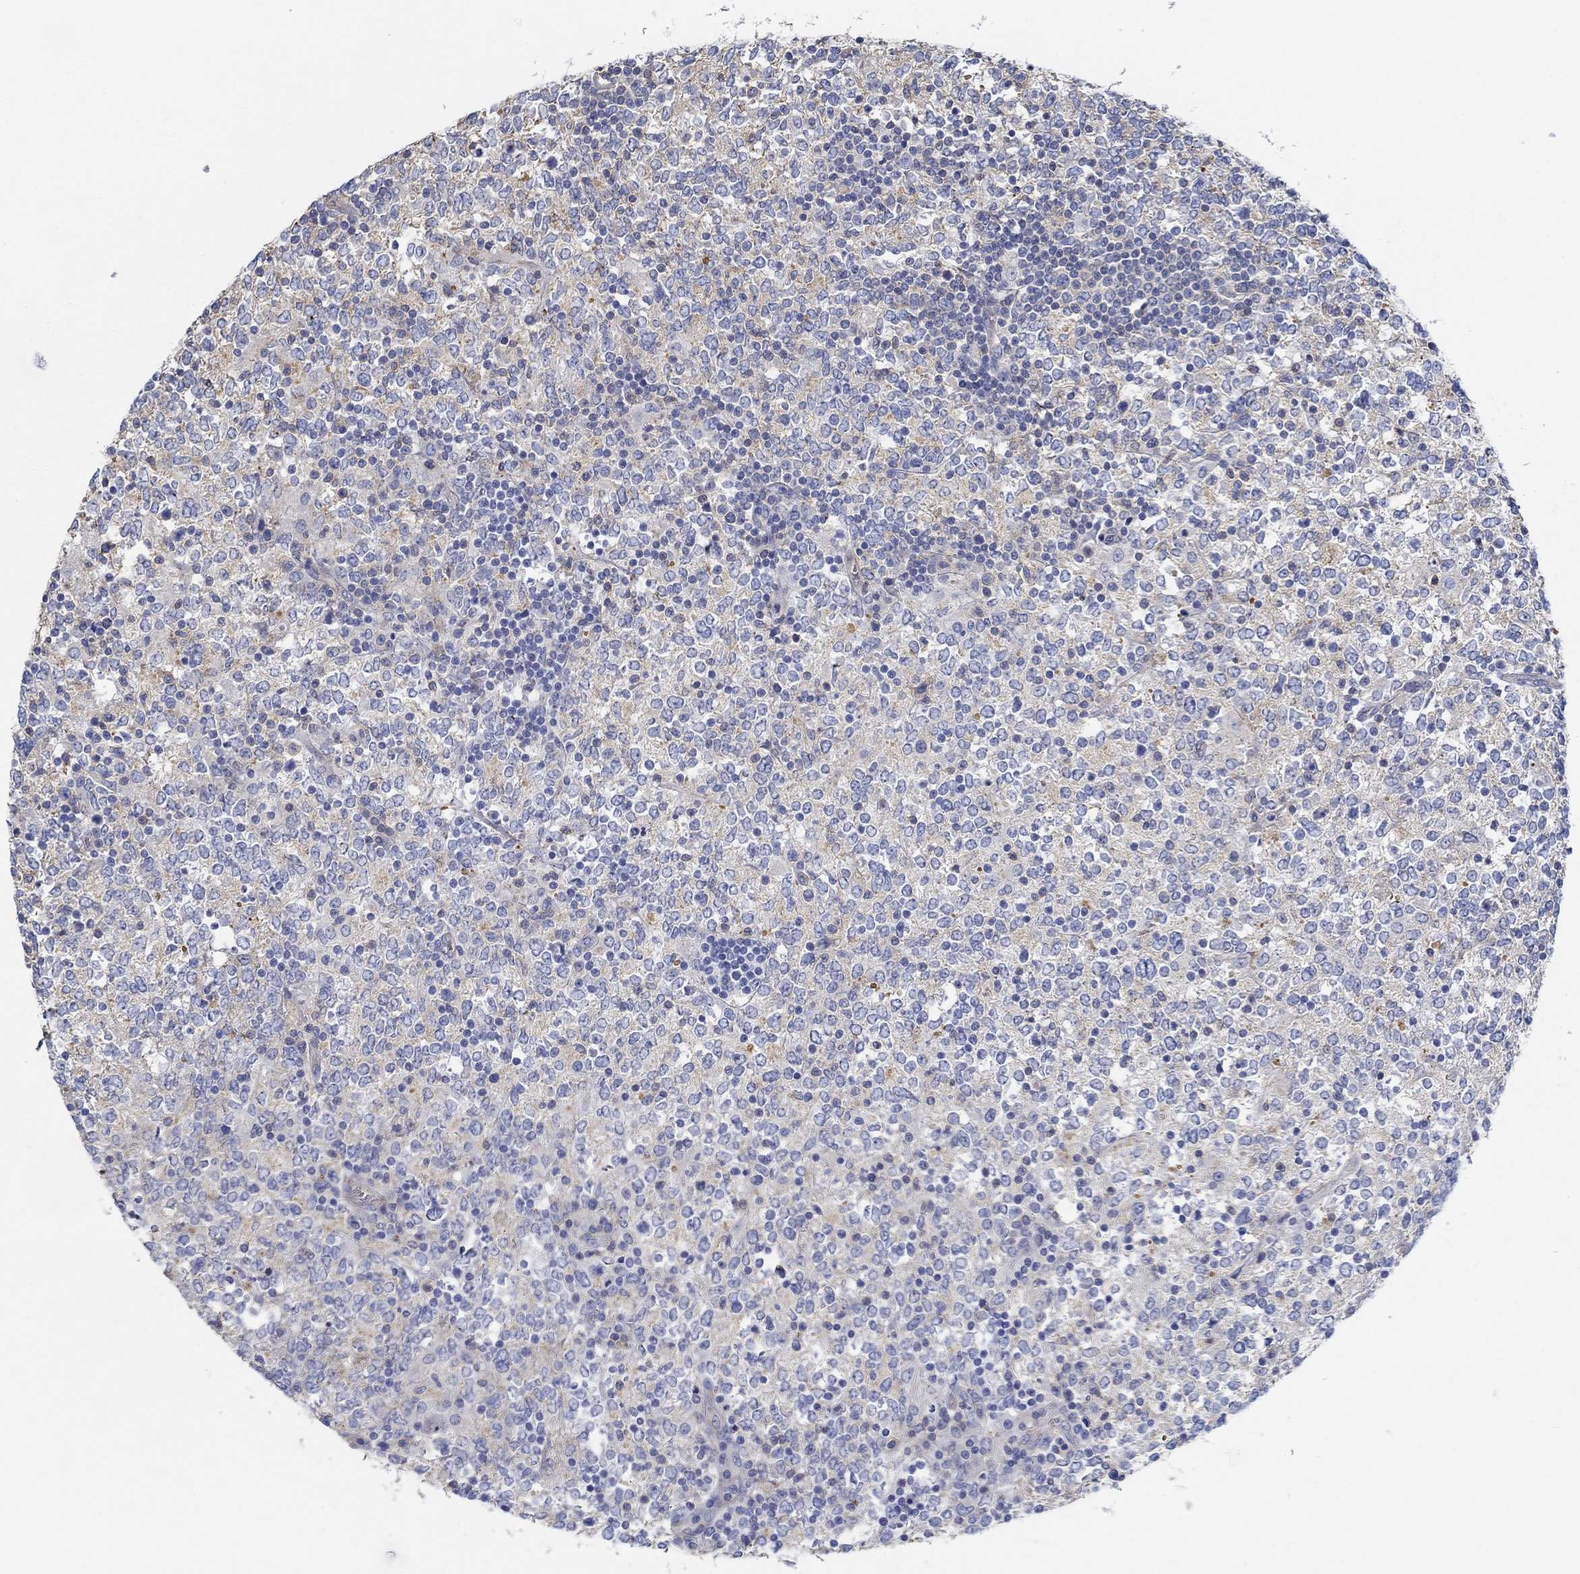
{"staining": {"intensity": "weak", "quantity": "<25%", "location": "cytoplasmic/membranous"}, "tissue": "lymphoma", "cell_type": "Tumor cells", "image_type": "cancer", "snomed": [{"axis": "morphology", "description": "Malignant lymphoma, non-Hodgkin's type, High grade"}, {"axis": "topography", "description": "Lymph node"}], "caption": "Immunohistochemistry (IHC) of human malignant lymphoma, non-Hodgkin's type (high-grade) exhibits no staining in tumor cells.", "gene": "BBOF1", "patient": {"sex": "female", "age": 84}}